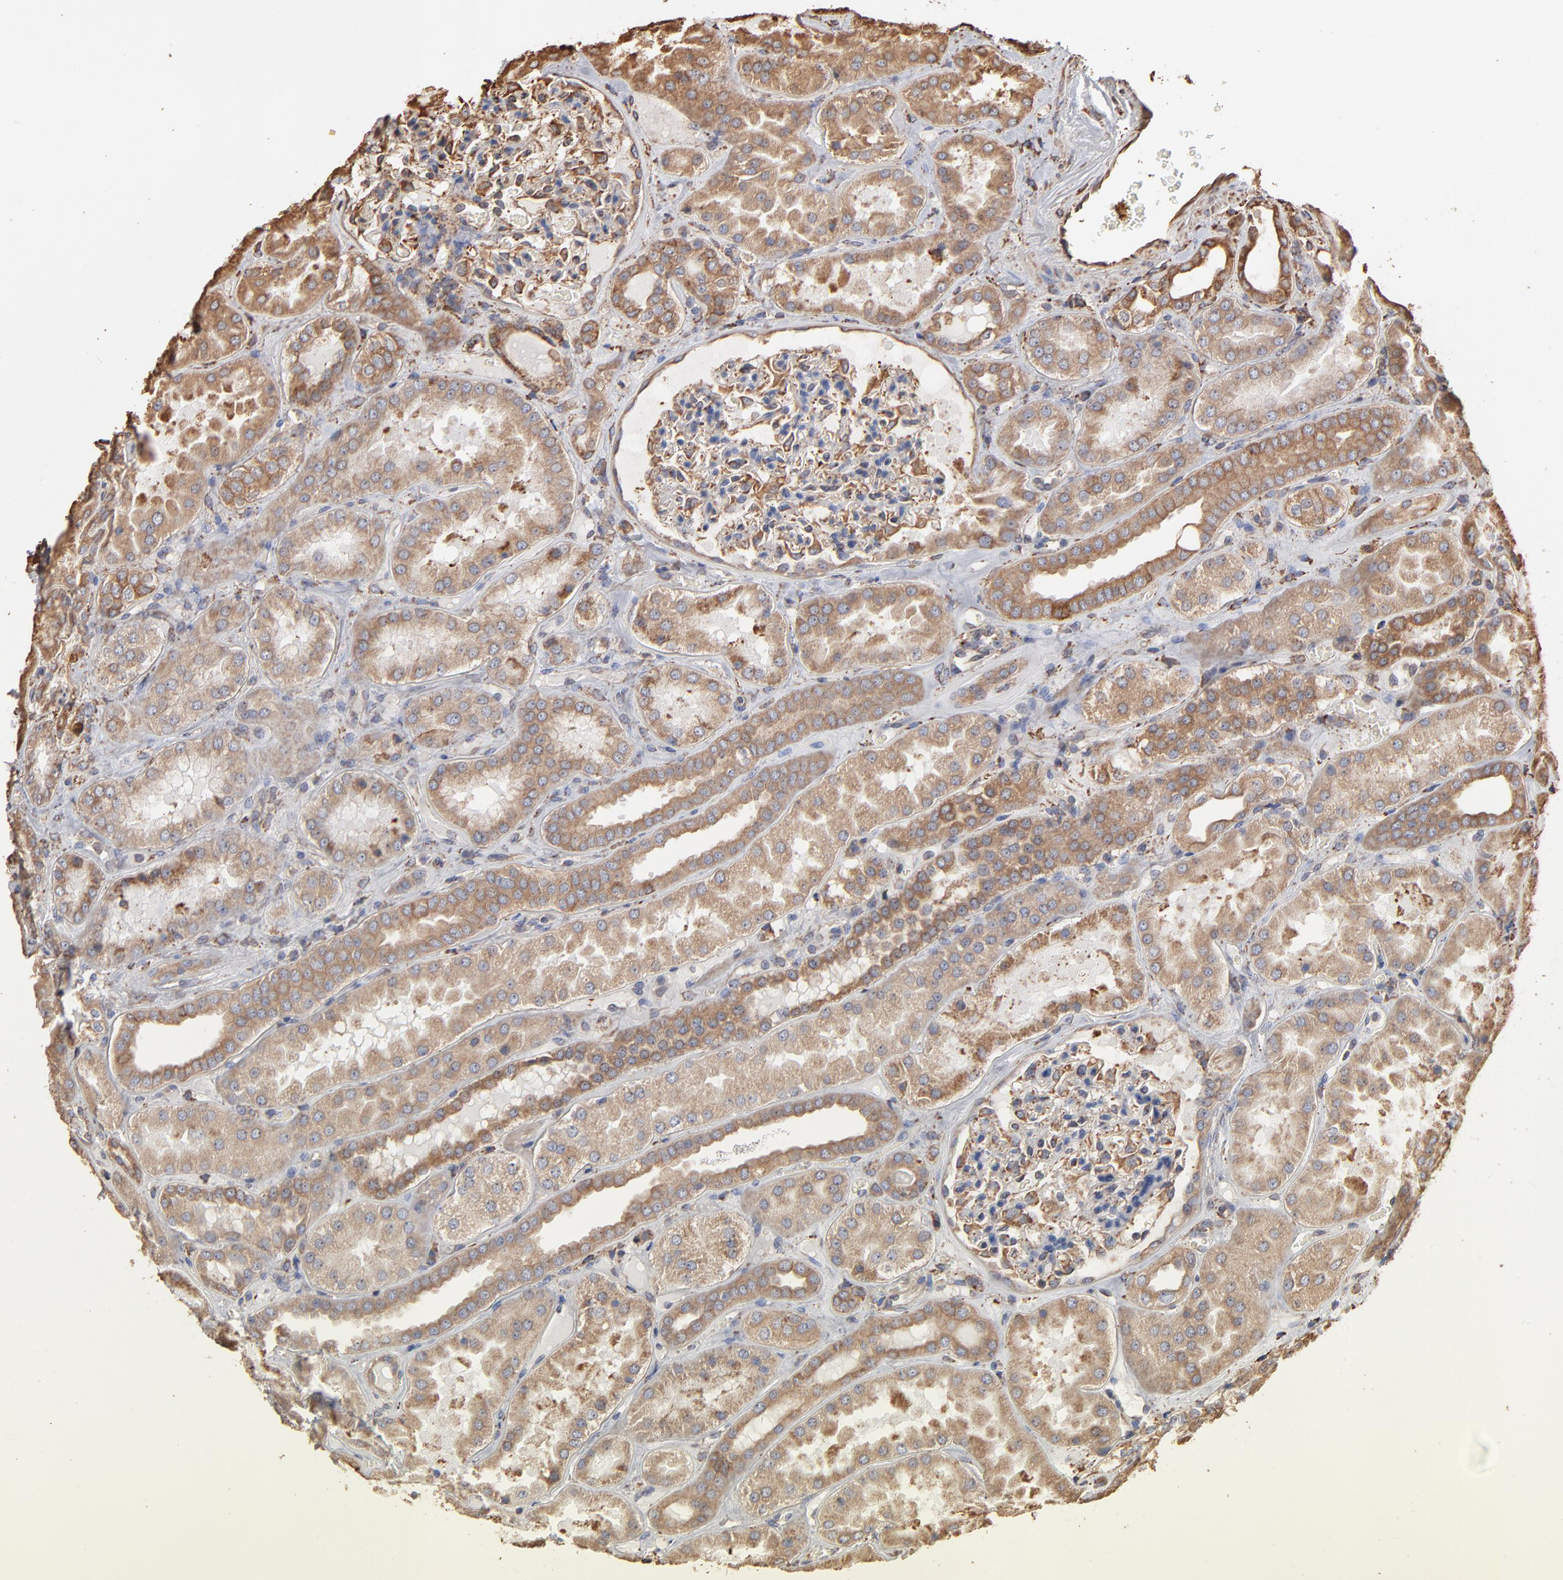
{"staining": {"intensity": "moderate", "quantity": "25%-75%", "location": "cytoplasmic/membranous"}, "tissue": "kidney", "cell_type": "Cells in glomeruli", "image_type": "normal", "snomed": [{"axis": "morphology", "description": "Normal tissue, NOS"}, {"axis": "topography", "description": "Kidney"}], "caption": "Kidney stained with DAB (3,3'-diaminobenzidine) immunohistochemistry displays medium levels of moderate cytoplasmic/membranous staining in about 25%-75% of cells in glomeruli. Immunohistochemistry (ihc) stains the protein in brown and the nuclei are stained blue.", "gene": "PDIA3", "patient": {"sex": "female", "age": 56}}